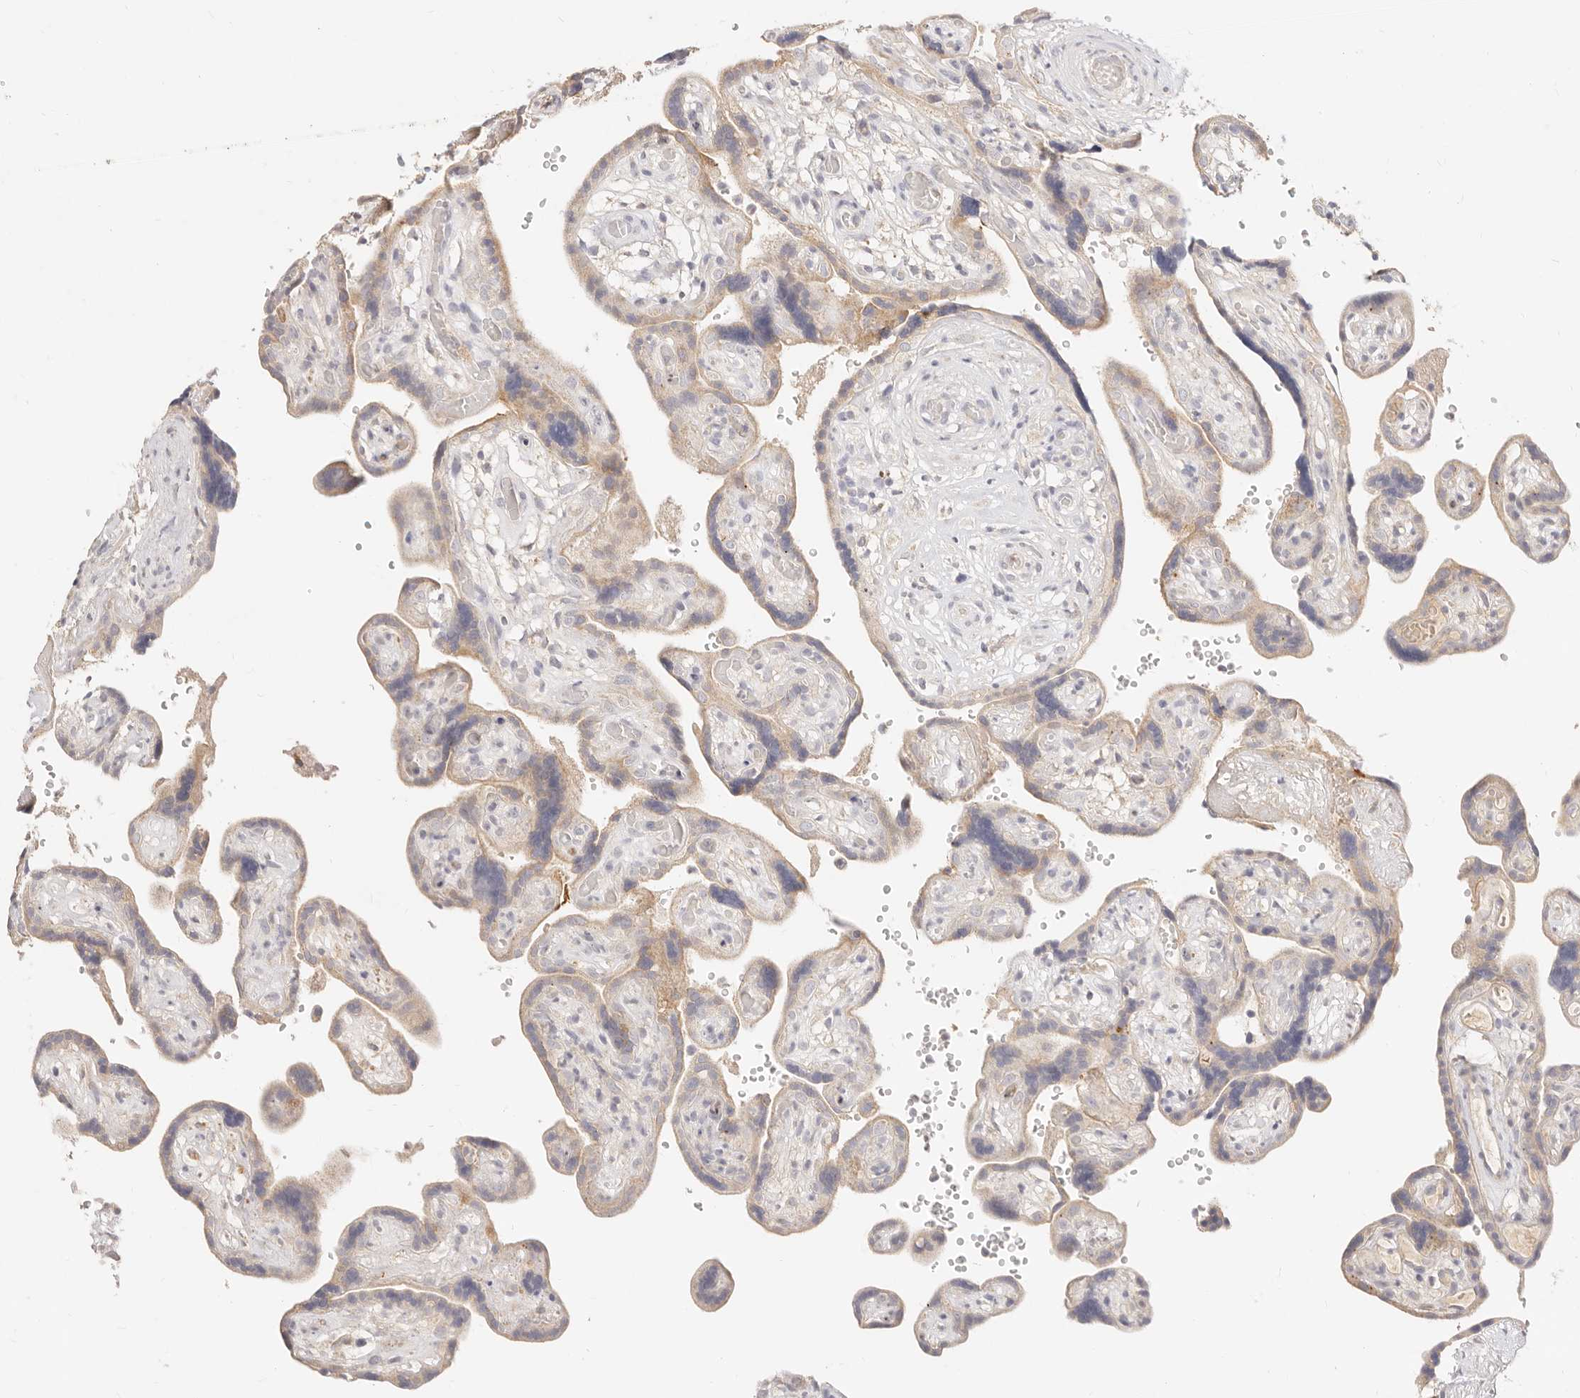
{"staining": {"intensity": "negative", "quantity": "none", "location": "none"}, "tissue": "placenta", "cell_type": "Decidual cells", "image_type": "normal", "snomed": [{"axis": "morphology", "description": "Normal tissue, NOS"}, {"axis": "topography", "description": "Placenta"}], "caption": "This is an immunohistochemistry image of unremarkable placenta. There is no staining in decidual cells.", "gene": "ACOX1", "patient": {"sex": "female", "age": 30}}